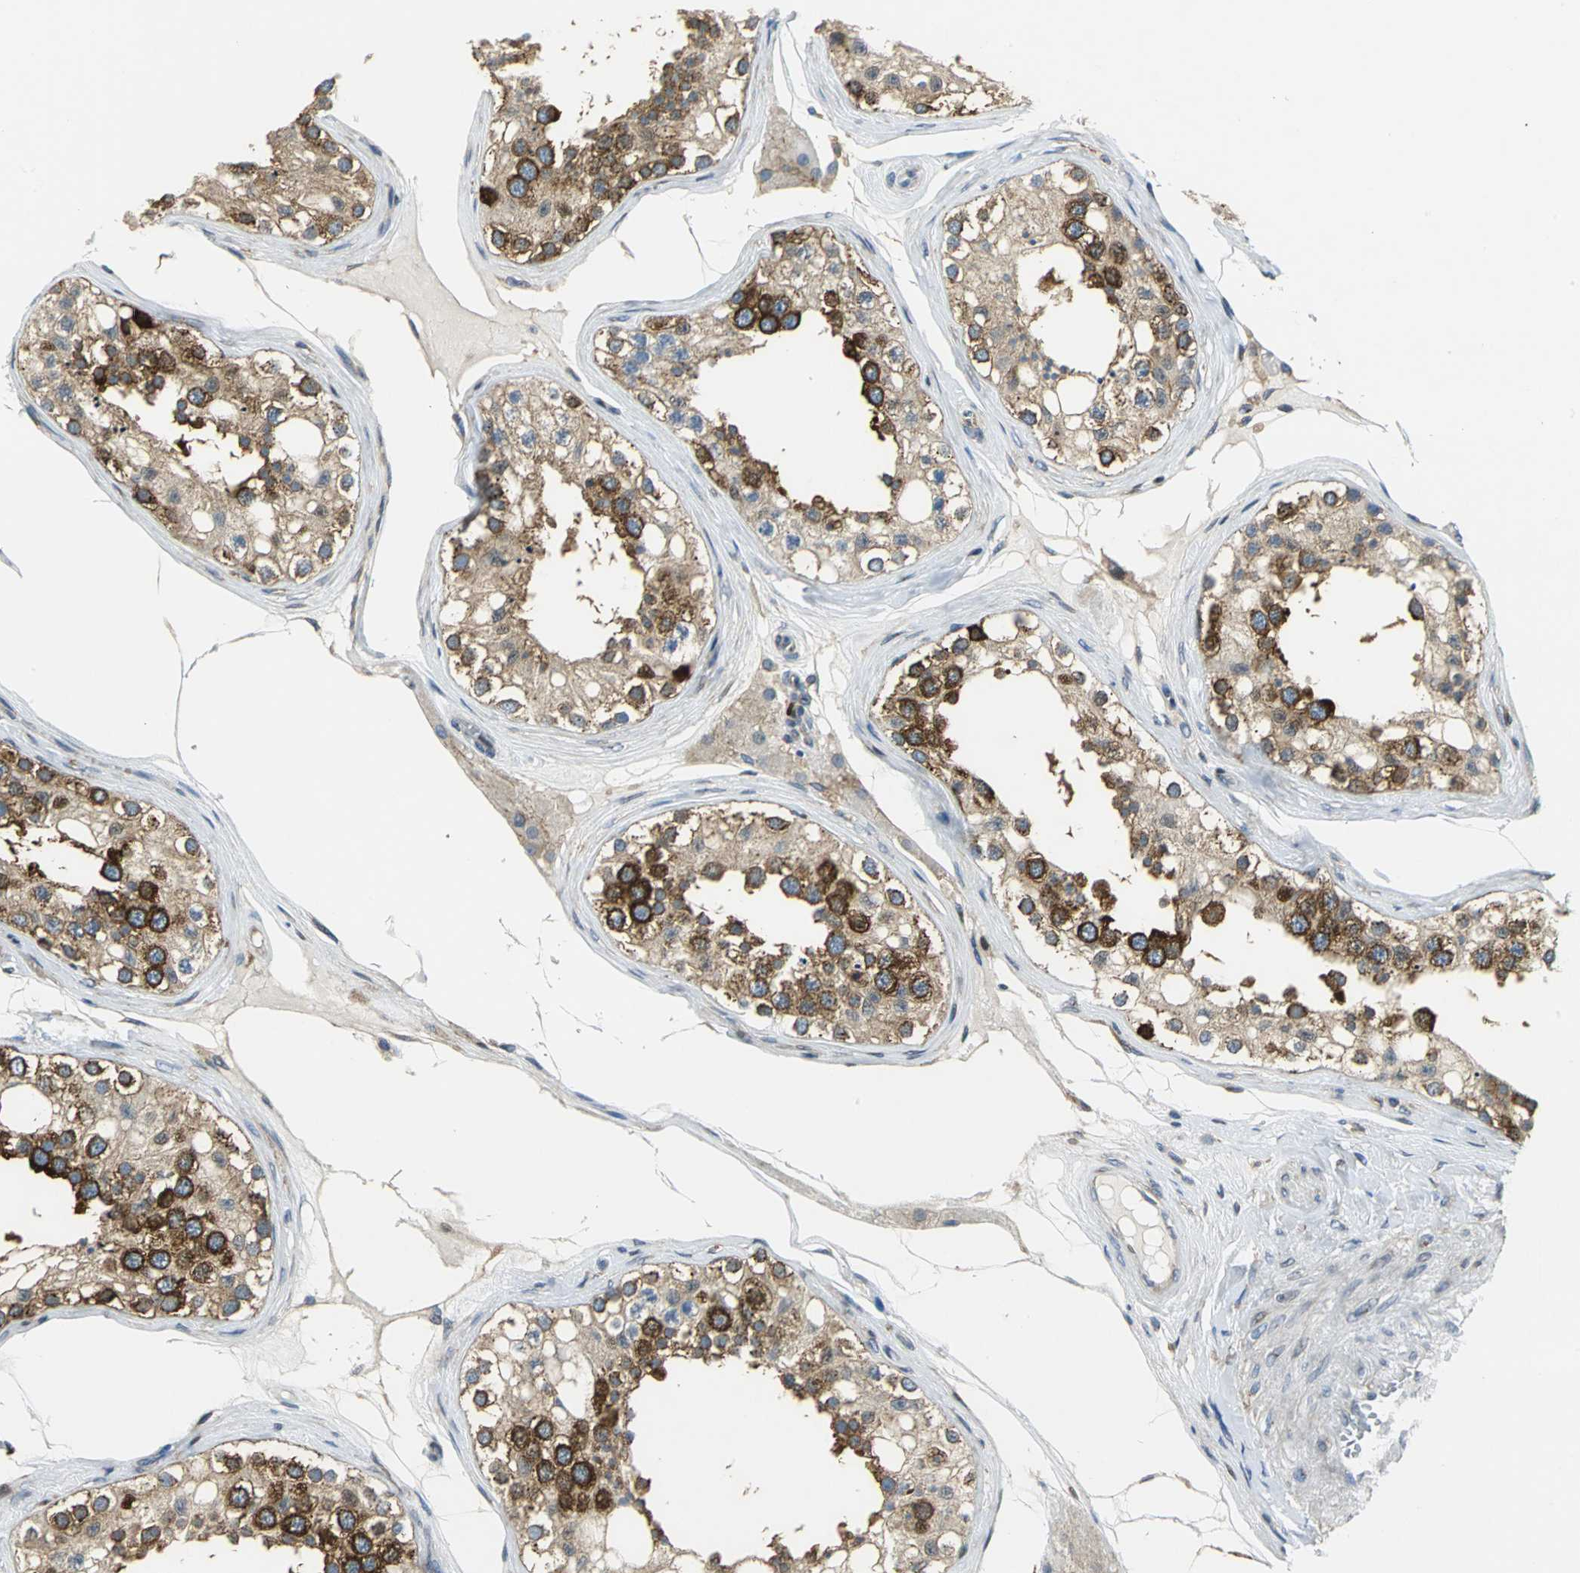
{"staining": {"intensity": "strong", "quantity": "25%-75%", "location": "cytoplasmic/membranous"}, "tissue": "testis", "cell_type": "Cells in seminiferous ducts", "image_type": "normal", "snomed": [{"axis": "morphology", "description": "Normal tissue, NOS"}, {"axis": "topography", "description": "Testis"}], "caption": "IHC (DAB) staining of benign testis shows strong cytoplasmic/membranous protein positivity in approximately 25%-75% of cells in seminiferous ducts.", "gene": "YBX1", "patient": {"sex": "male", "age": 68}}